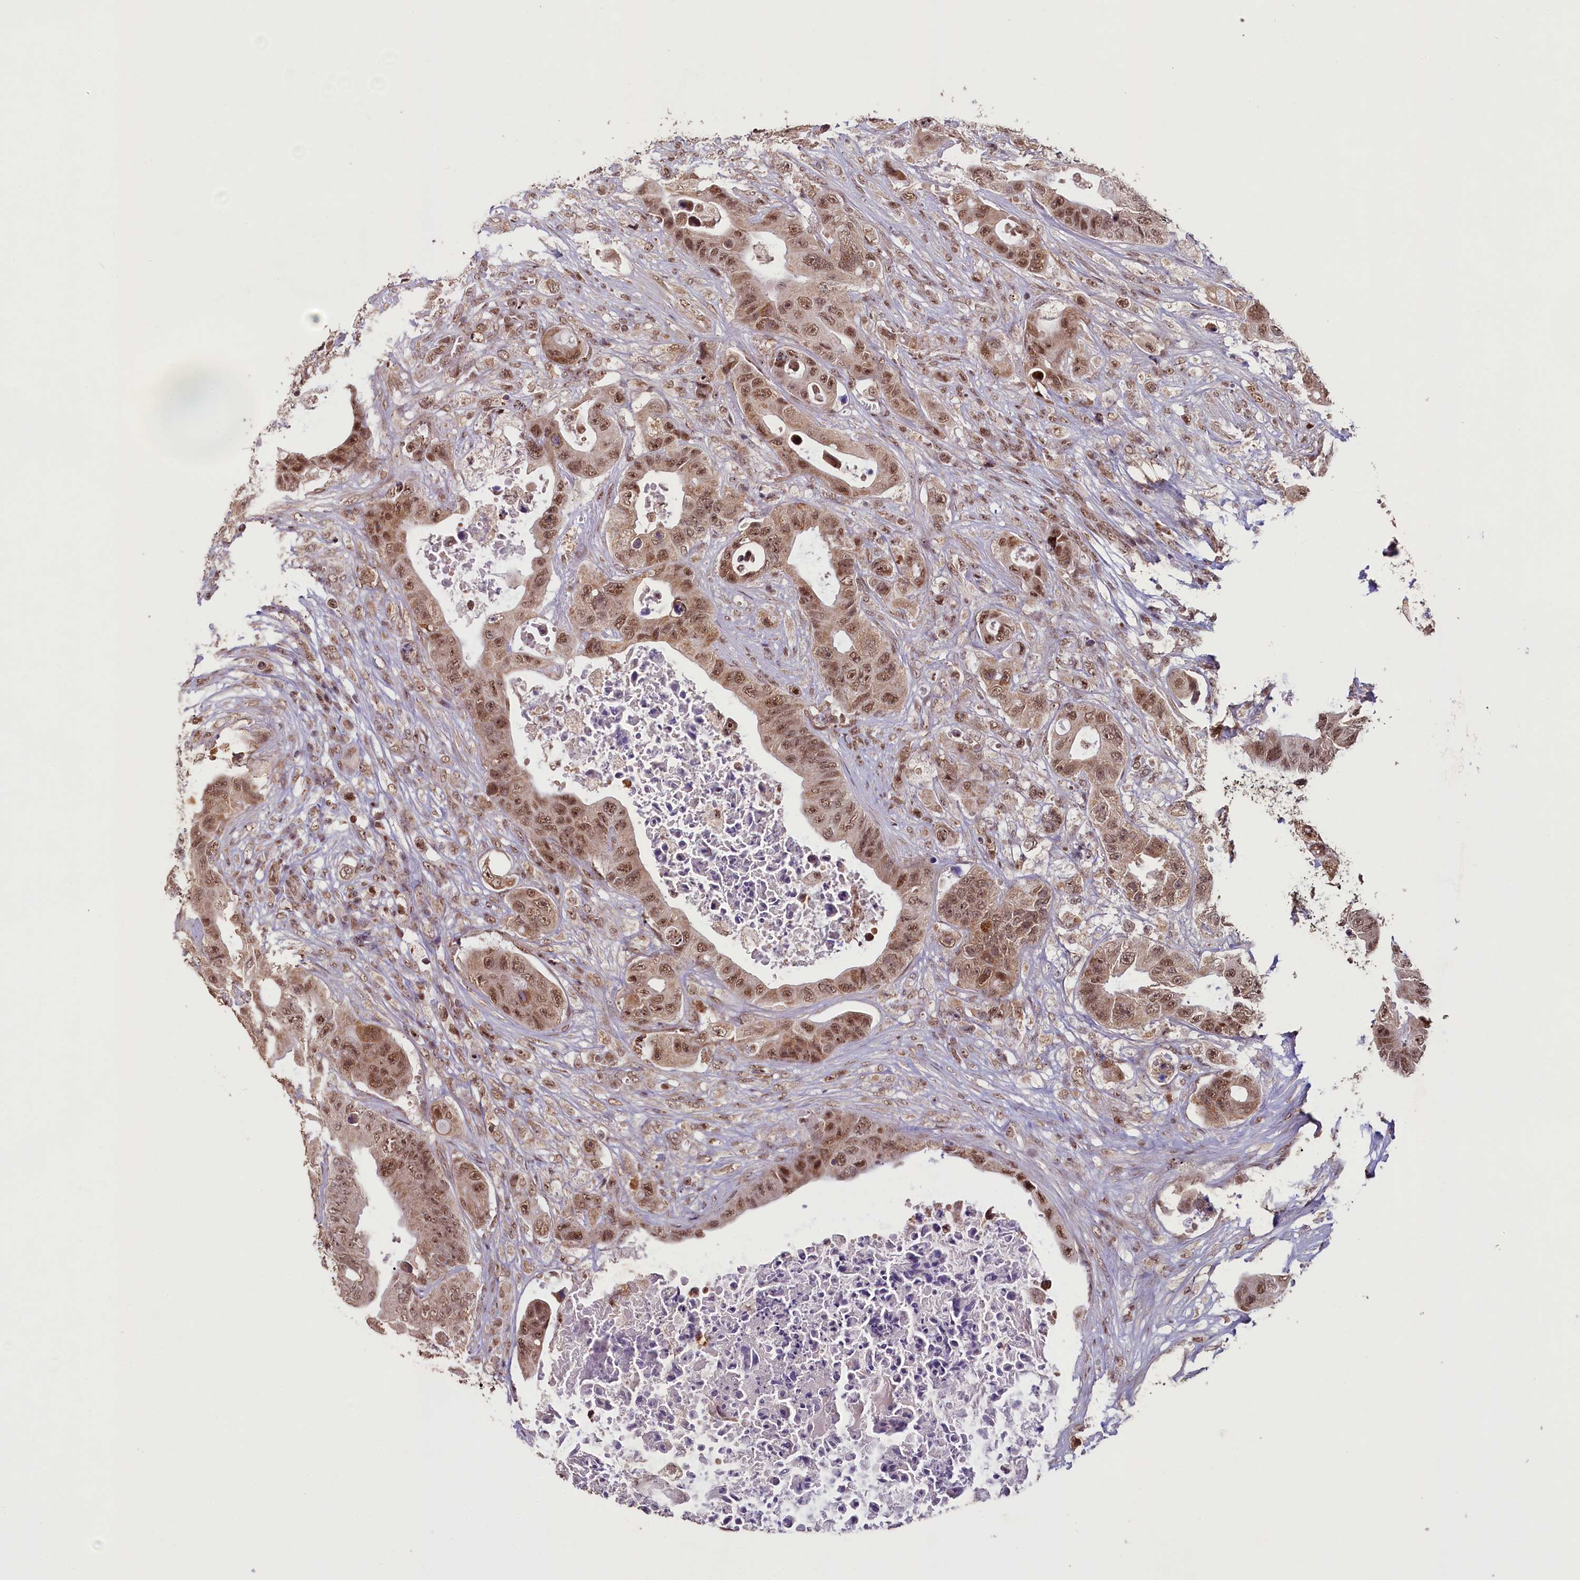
{"staining": {"intensity": "moderate", "quantity": ">75%", "location": "cytoplasmic/membranous,nuclear"}, "tissue": "colorectal cancer", "cell_type": "Tumor cells", "image_type": "cancer", "snomed": [{"axis": "morphology", "description": "Adenocarcinoma, NOS"}, {"axis": "topography", "description": "Colon"}], "caption": "Protein analysis of adenocarcinoma (colorectal) tissue reveals moderate cytoplasmic/membranous and nuclear positivity in about >75% of tumor cells. (DAB = brown stain, brightfield microscopy at high magnification).", "gene": "PDE6D", "patient": {"sex": "female", "age": 46}}